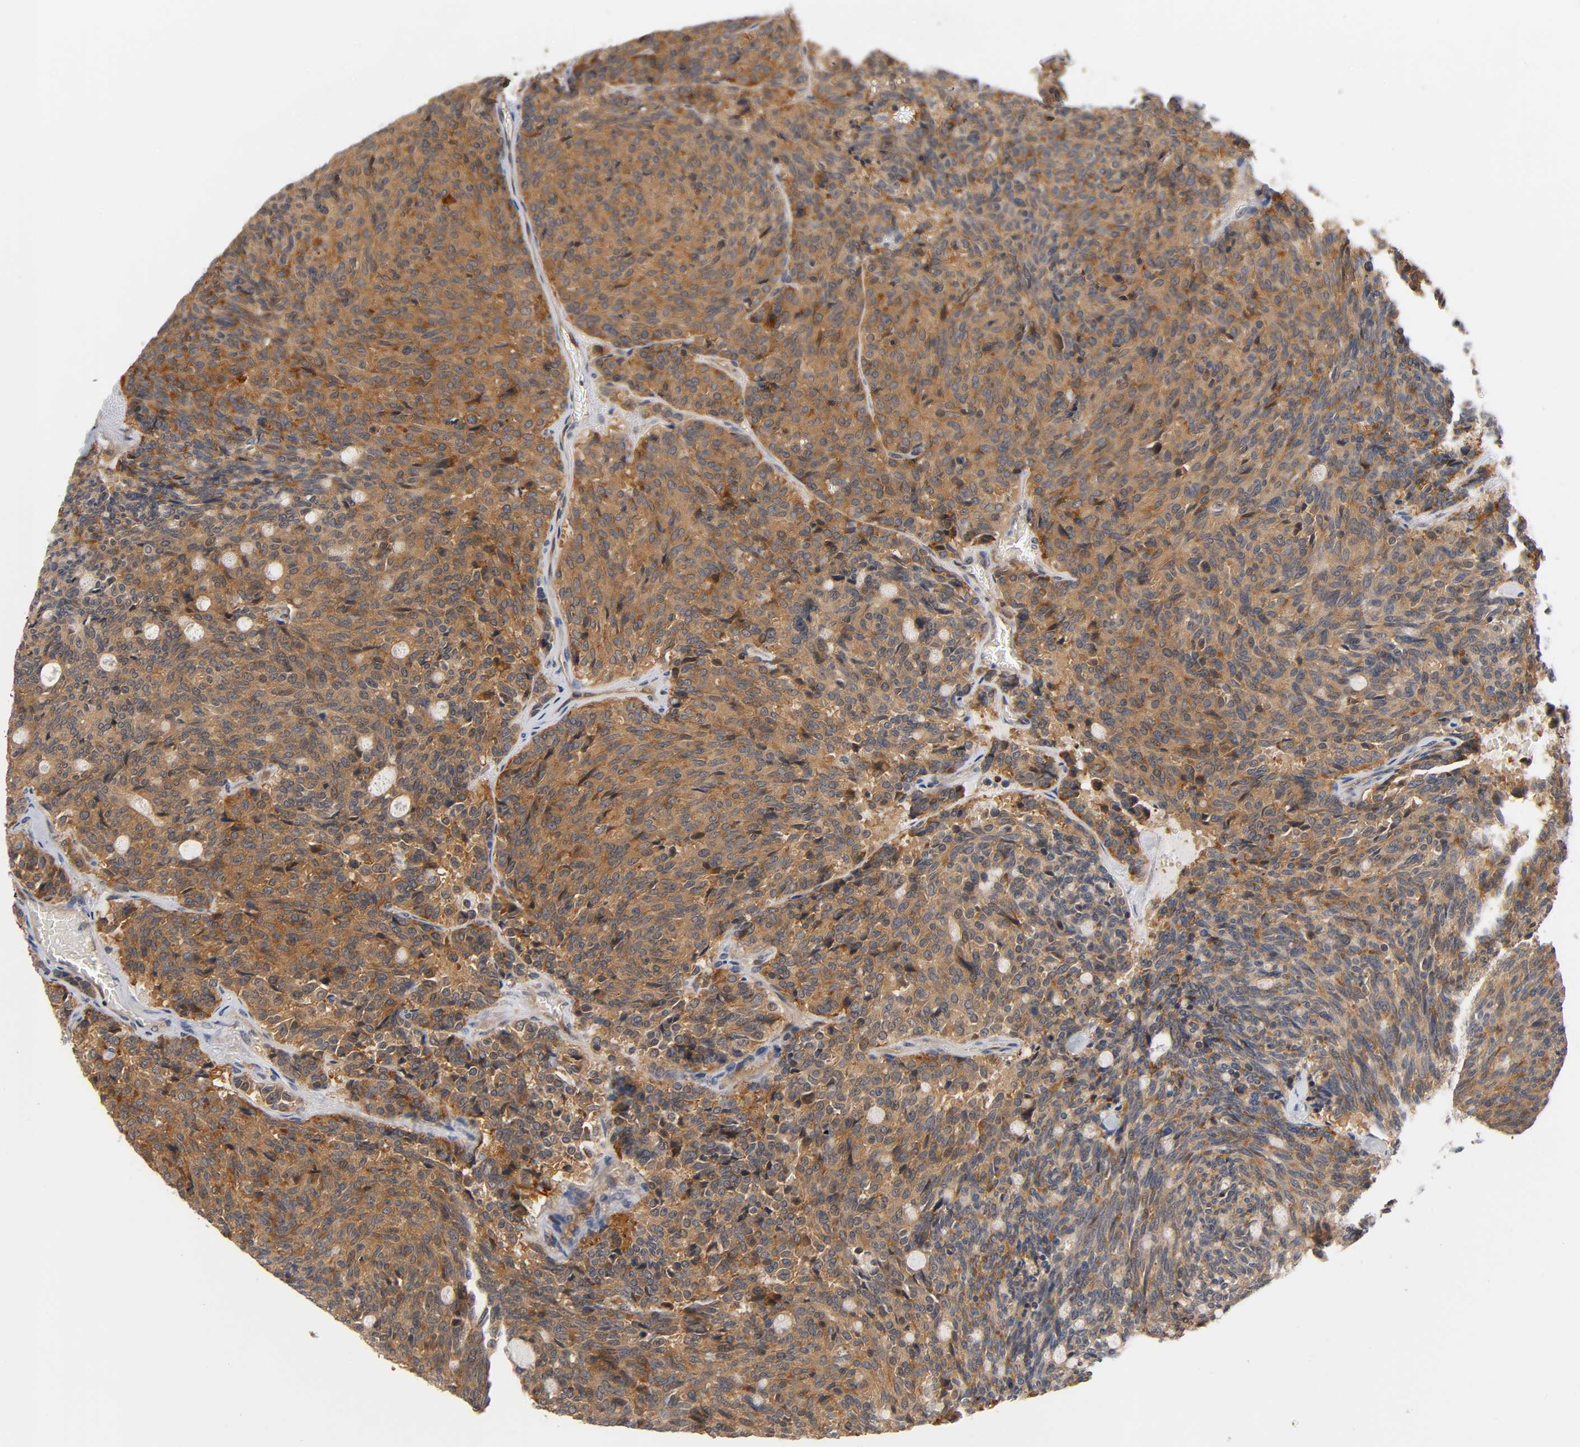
{"staining": {"intensity": "strong", "quantity": ">75%", "location": "cytoplasmic/membranous"}, "tissue": "carcinoid", "cell_type": "Tumor cells", "image_type": "cancer", "snomed": [{"axis": "morphology", "description": "Carcinoid, malignant, NOS"}, {"axis": "topography", "description": "Pancreas"}], "caption": "Protein staining demonstrates strong cytoplasmic/membranous expression in about >75% of tumor cells in malignant carcinoid.", "gene": "PRKAB1", "patient": {"sex": "female", "age": 54}}